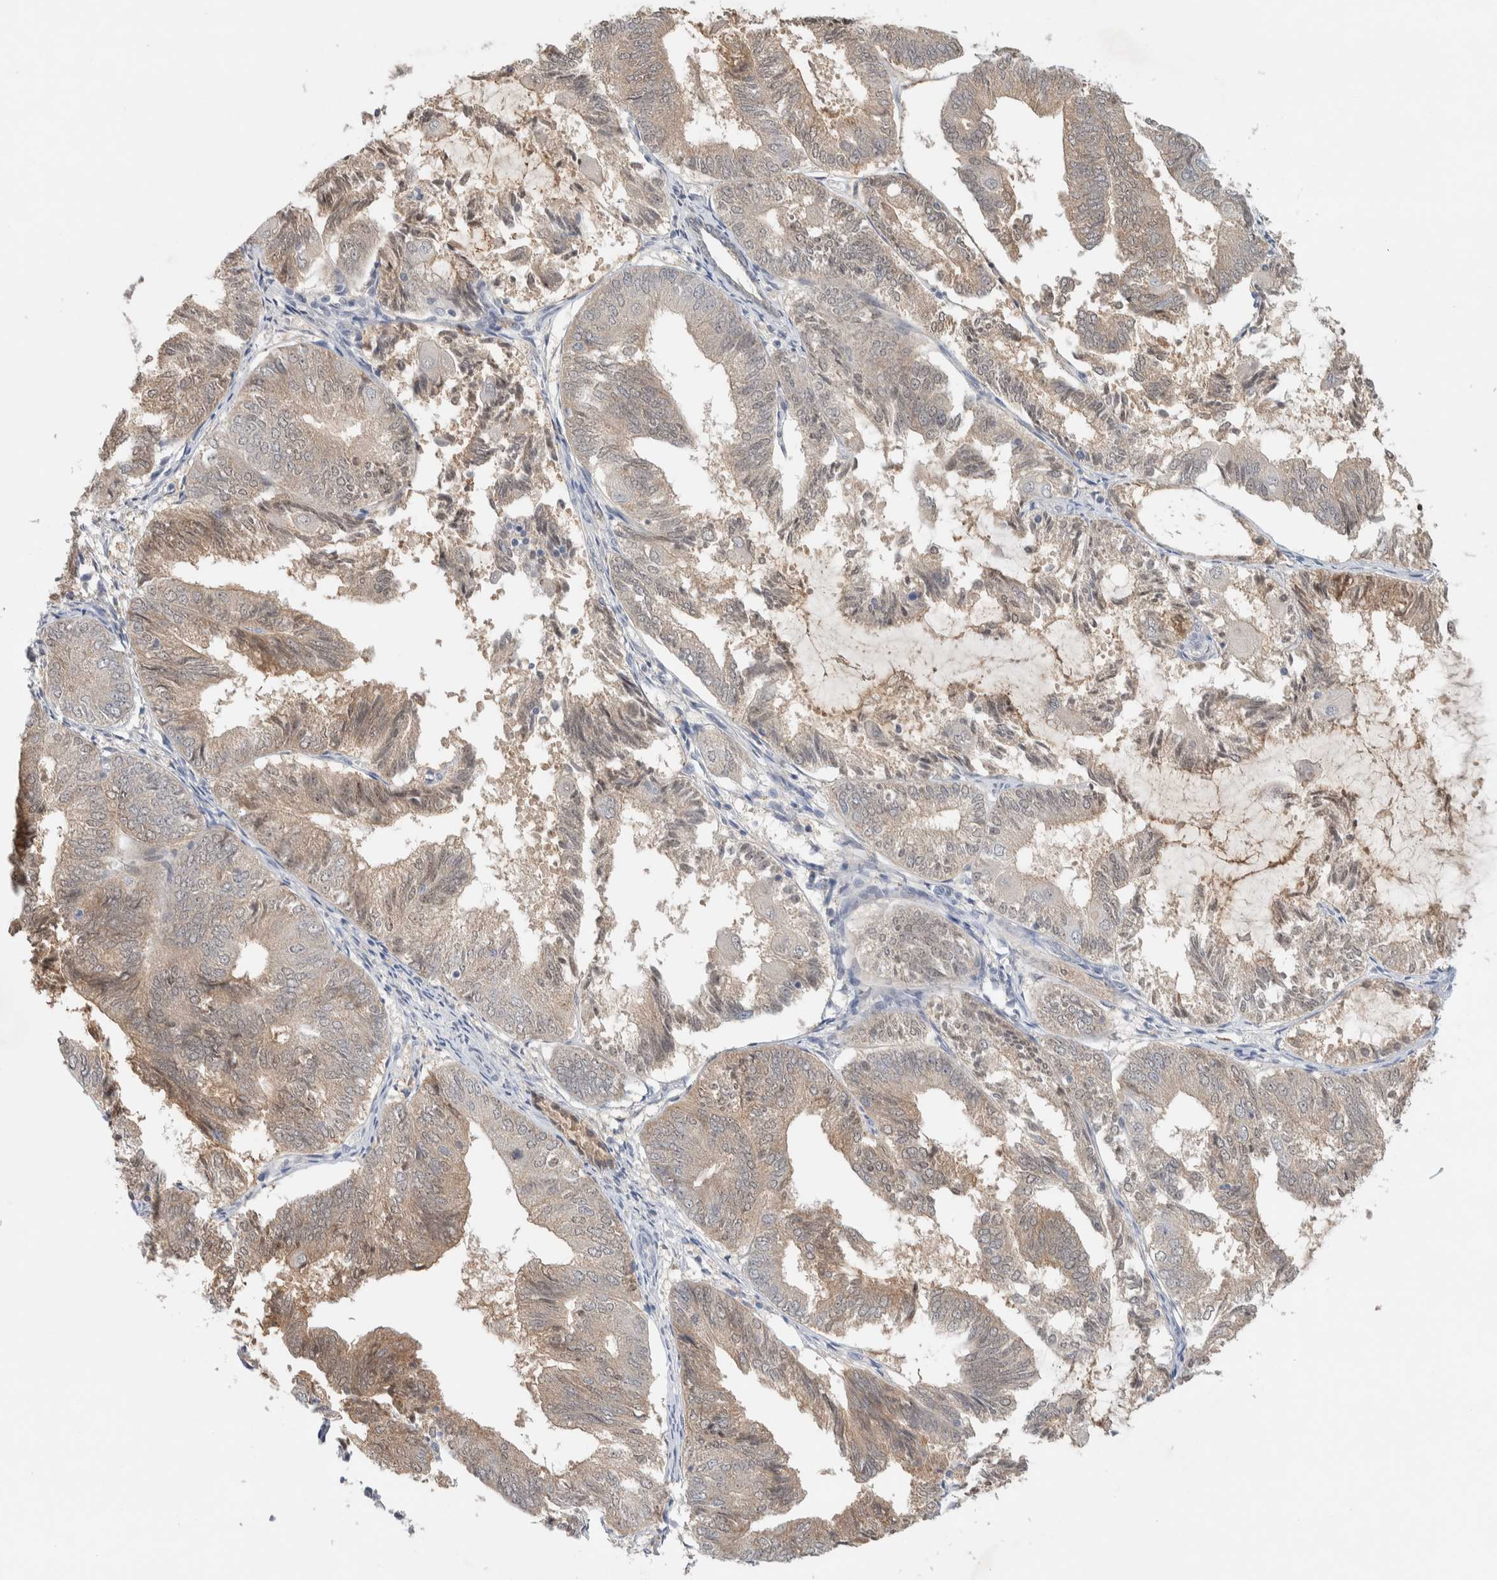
{"staining": {"intensity": "weak", "quantity": "25%-75%", "location": "cytoplasmic/membranous"}, "tissue": "endometrial cancer", "cell_type": "Tumor cells", "image_type": "cancer", "snomed": [{"axis": "morphology", "description": "Adenocarcinoma, NOS"}, {"axis": "topography", "description": "Endometrium"}], "caption": "A brown stain labels weak cytoplasmic/membranous staining of a protein in endometrial cancer (adenocarcinoma) tumor cells.", "gene": "DEPTOR", "patient": {"sex": "female", "age": 81}}